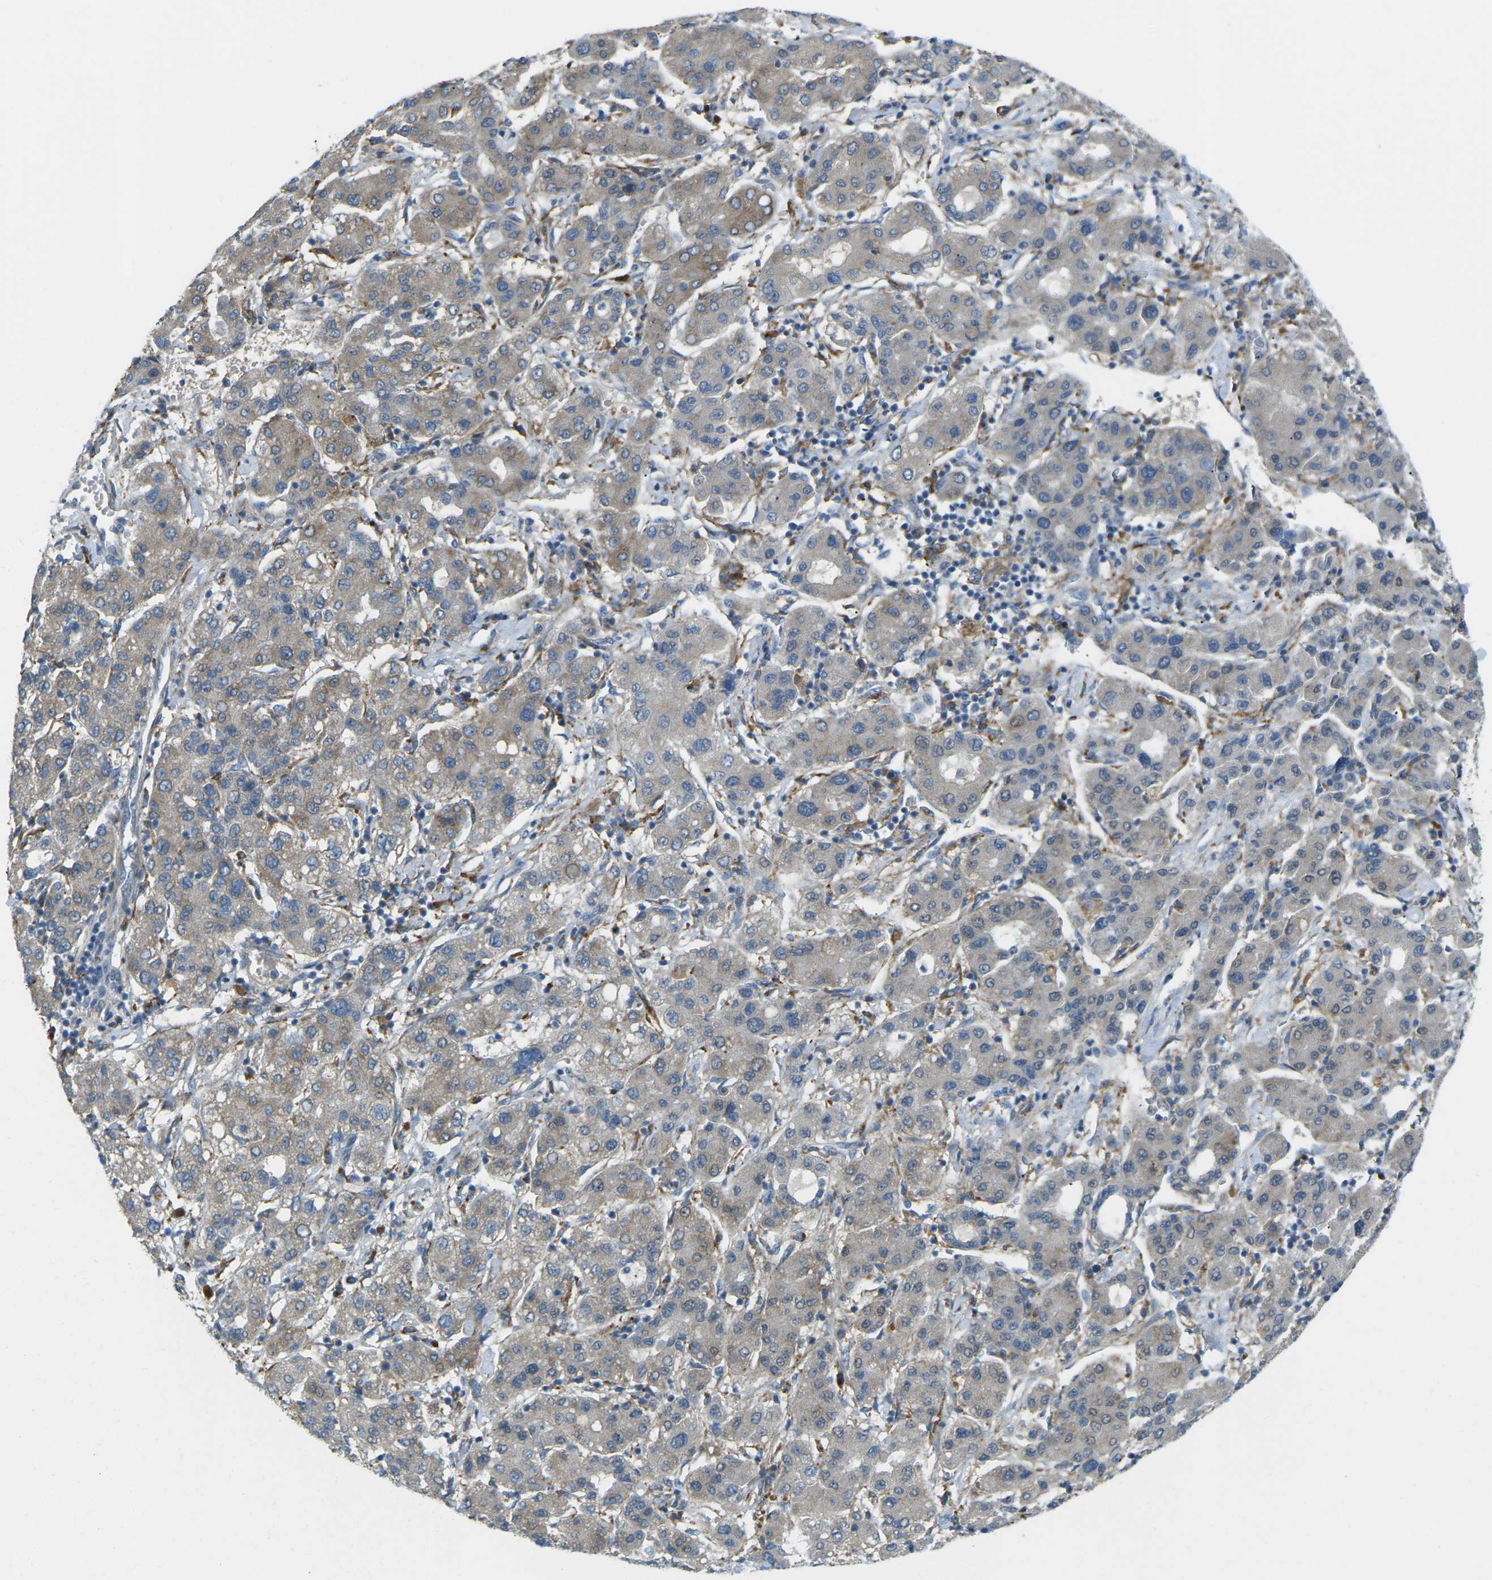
{"staining": {"intensity": "weak", "quantity": ">75%", "location": "cytoplasmic/membranous"}, "tissue": "liver cancer", "cell_type": "Tumor cells", "image_type": "cancer", "snomed": [{"axis": "morphology", "description": "Carcinoma, Hepatocellular, NOS"}, {"axis": "topography", "description": "Liver"}], "caption": "Immunohistochemical staining of liver hepatocellular carcinoma shows low levels of weak cytoplasmic/membranous staining in about >75% of tumor cells.", "gene": "MYLK4", "patient": {"sex": "male", "age": 65}}